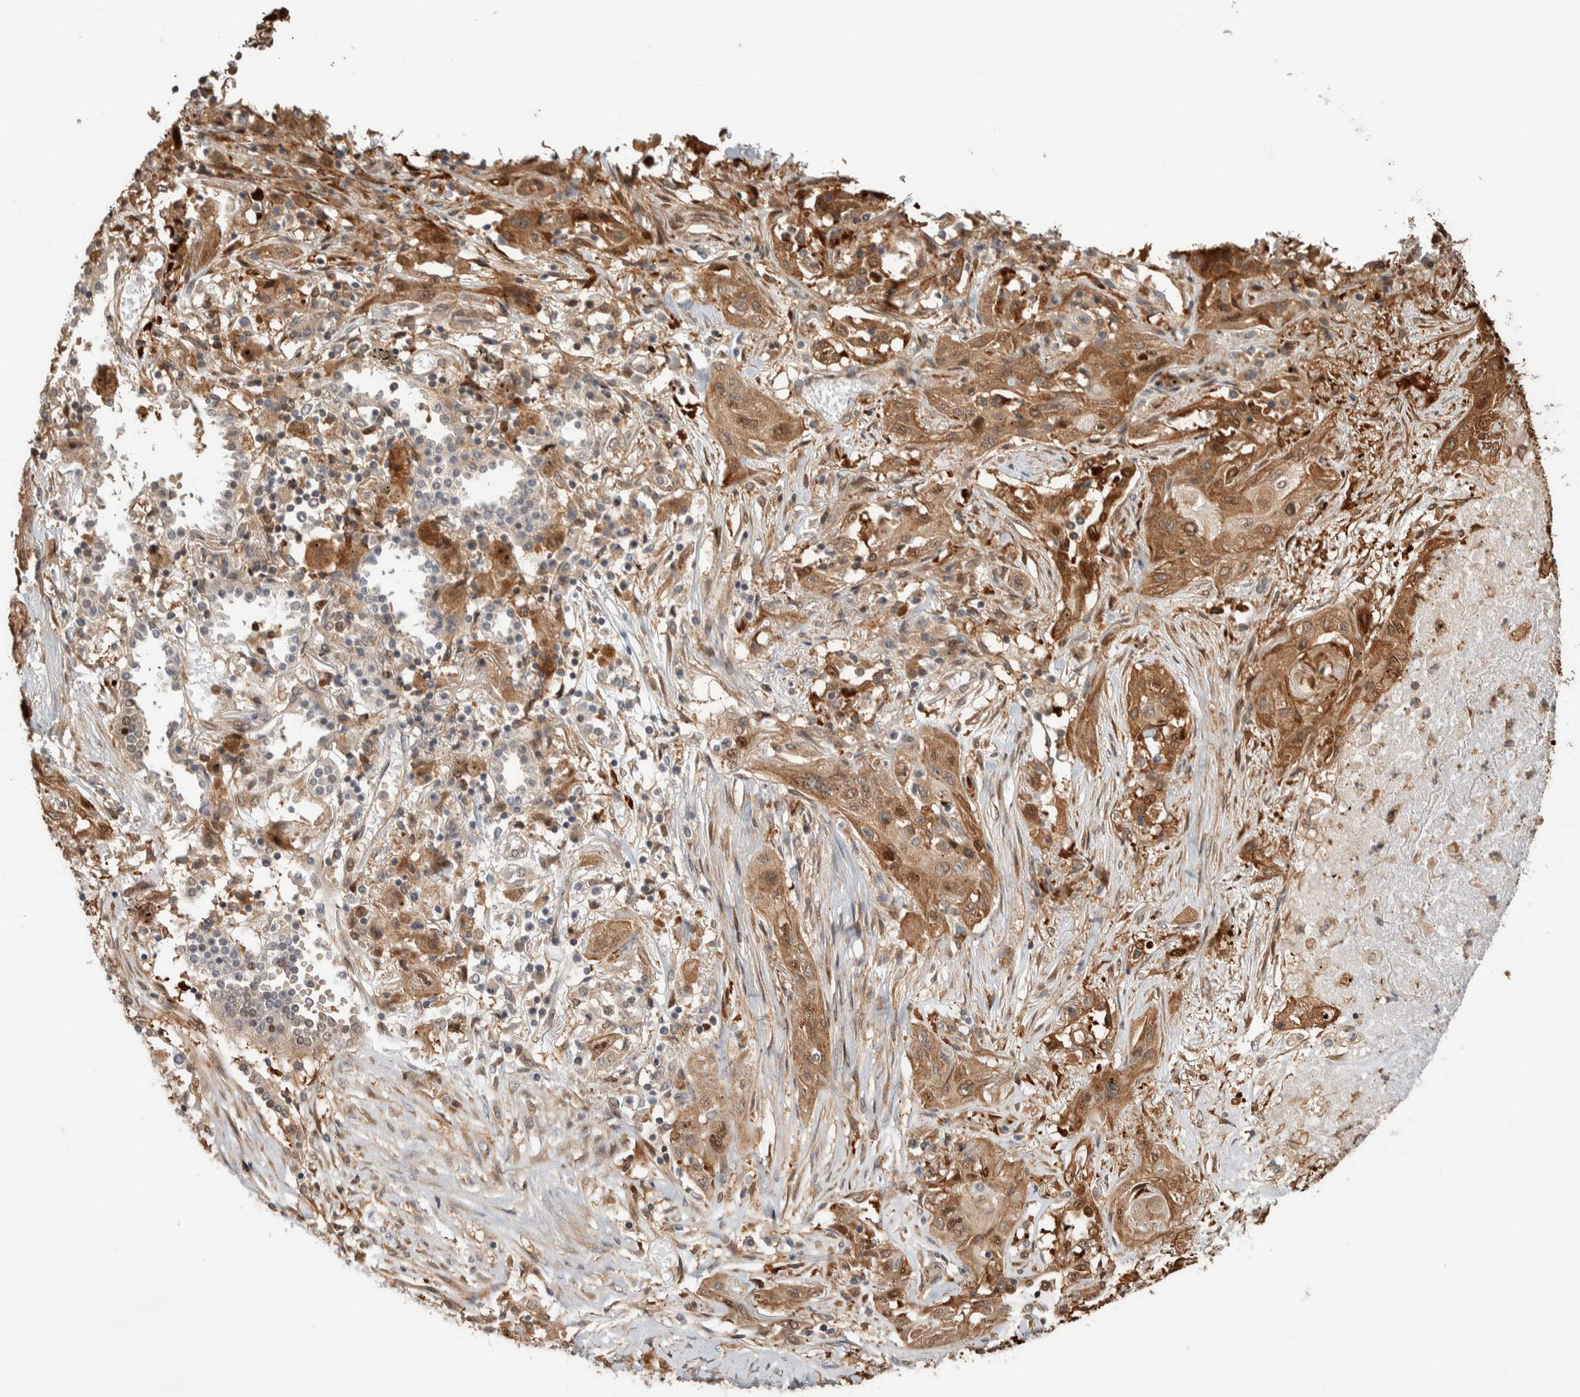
{"staining": {"intensity": "moderate", "quantity": ">75%", "location": "cytoplasmic/membranous"}, "tissue": "lung cancer", "cell_type": "Tumor cells", "image_type": "cancer", "snomed": [{"axis": "morphology", "description": "Squamous cell carcinoma, NOS"}, {"axis": "topography", "description": "Lung"}], "caption": "Immunohistochemistry (IHC) of squamous cell carcinoma (lung) displays medium levels of moderate cytoplasmic/membranous expression in approximately >75% of tumor cells.", "gene": "CNTROB", "patient": {"sex": "female", "age": 47}}